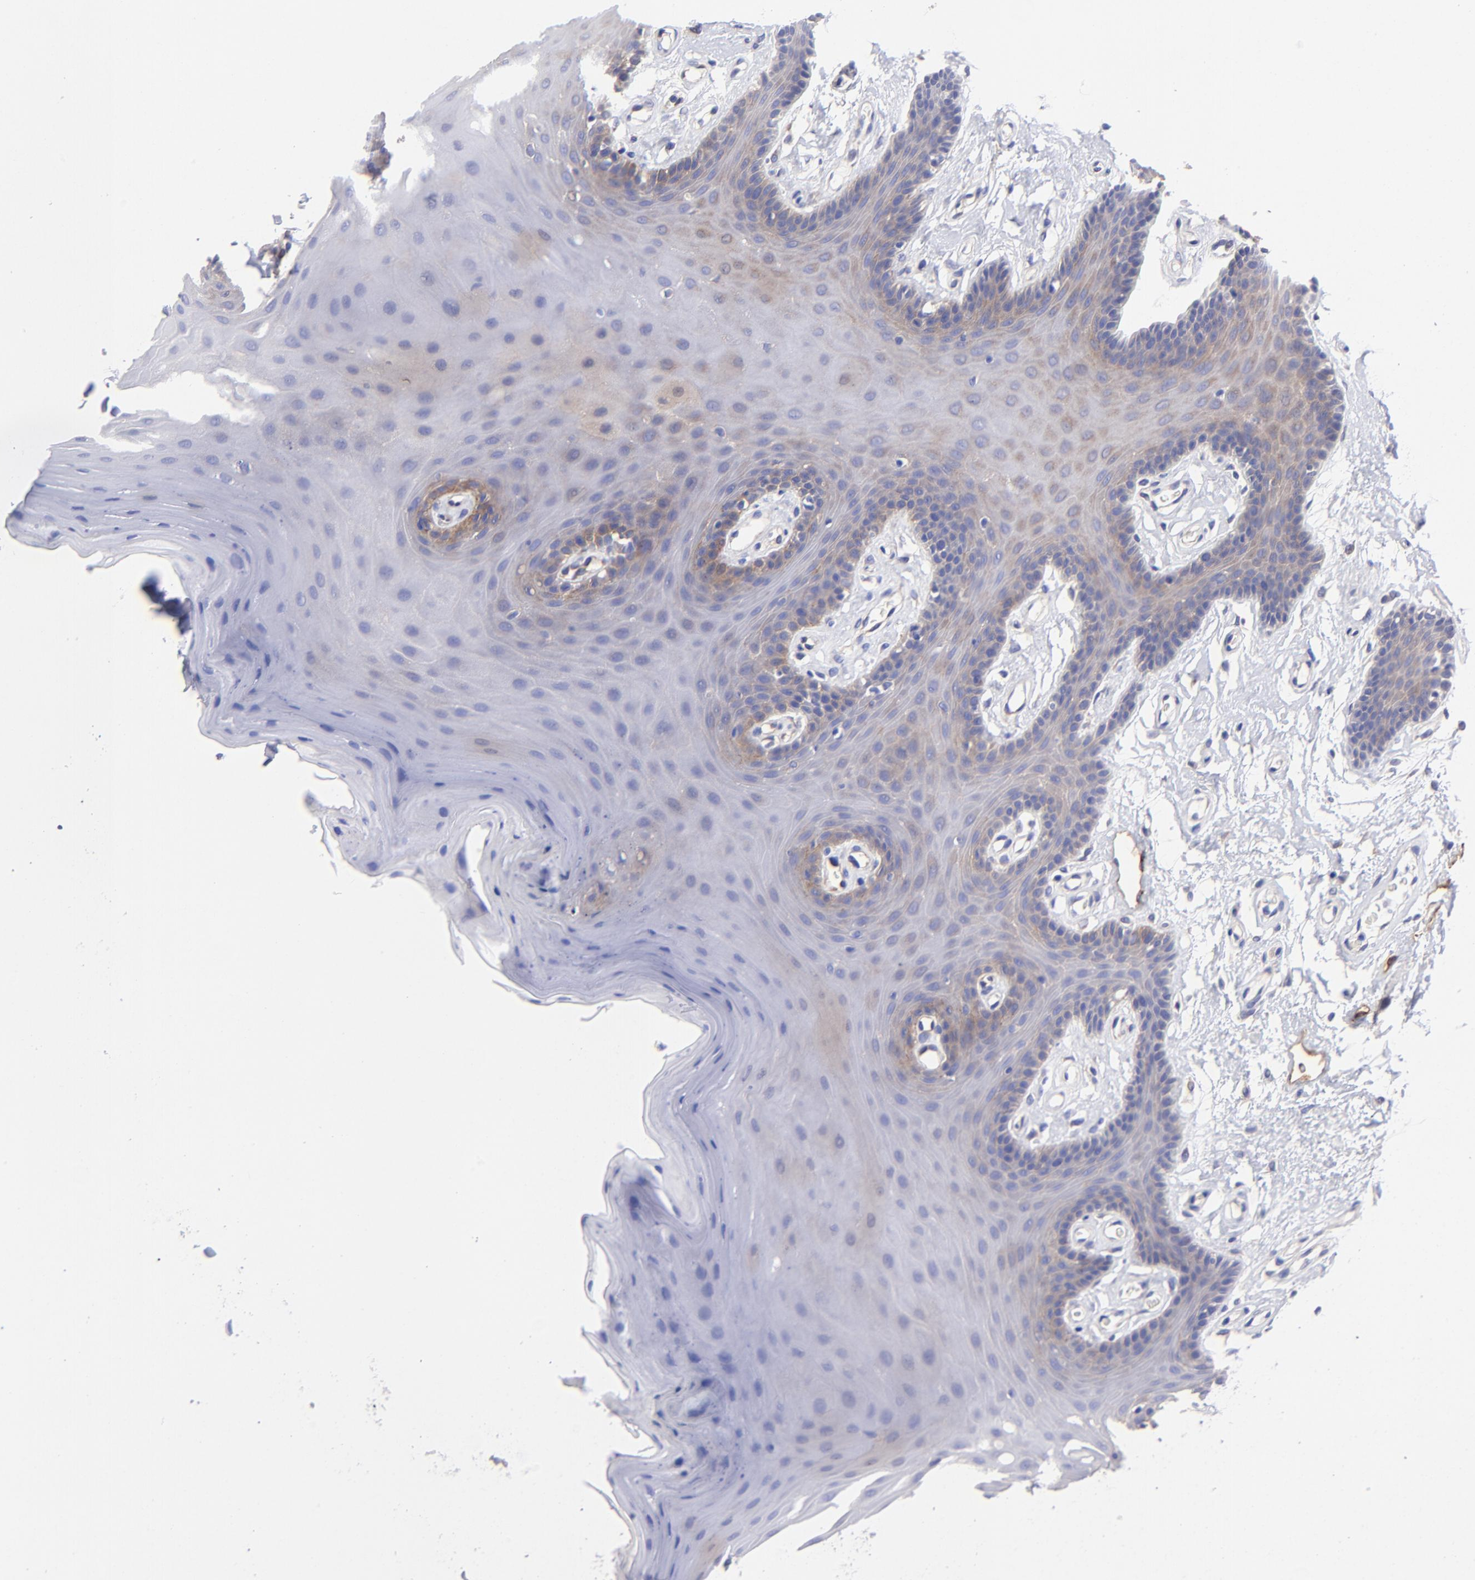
{"staining": {"intensity": "weak", "quantity": "<25%", "location": "cytoplasmic/membranous"}, "tissue": "oral mucosa", "cell_type": "Squamous epithelial cells", "image_type": "normal", "snomed": [{"axis": "morphology", "description": "Normal tissue, NOS"}, {"axis": "morphology", "description": "Squamous cell carcinoma, NOS"}, {"axis": "topography", "description": "Skeletal muscle"}, {"axis": "topography", "description": "Oral tissue"}, {"axis": "topography", "description": "Head-Neck"}], "caption": "Oral mucosa stained for a protein using immunohistochemistry reveals no positivity squamous epithelial cells.", "gene": "PPFIBP1", "patient": {"sex": "male", "age": 71}}